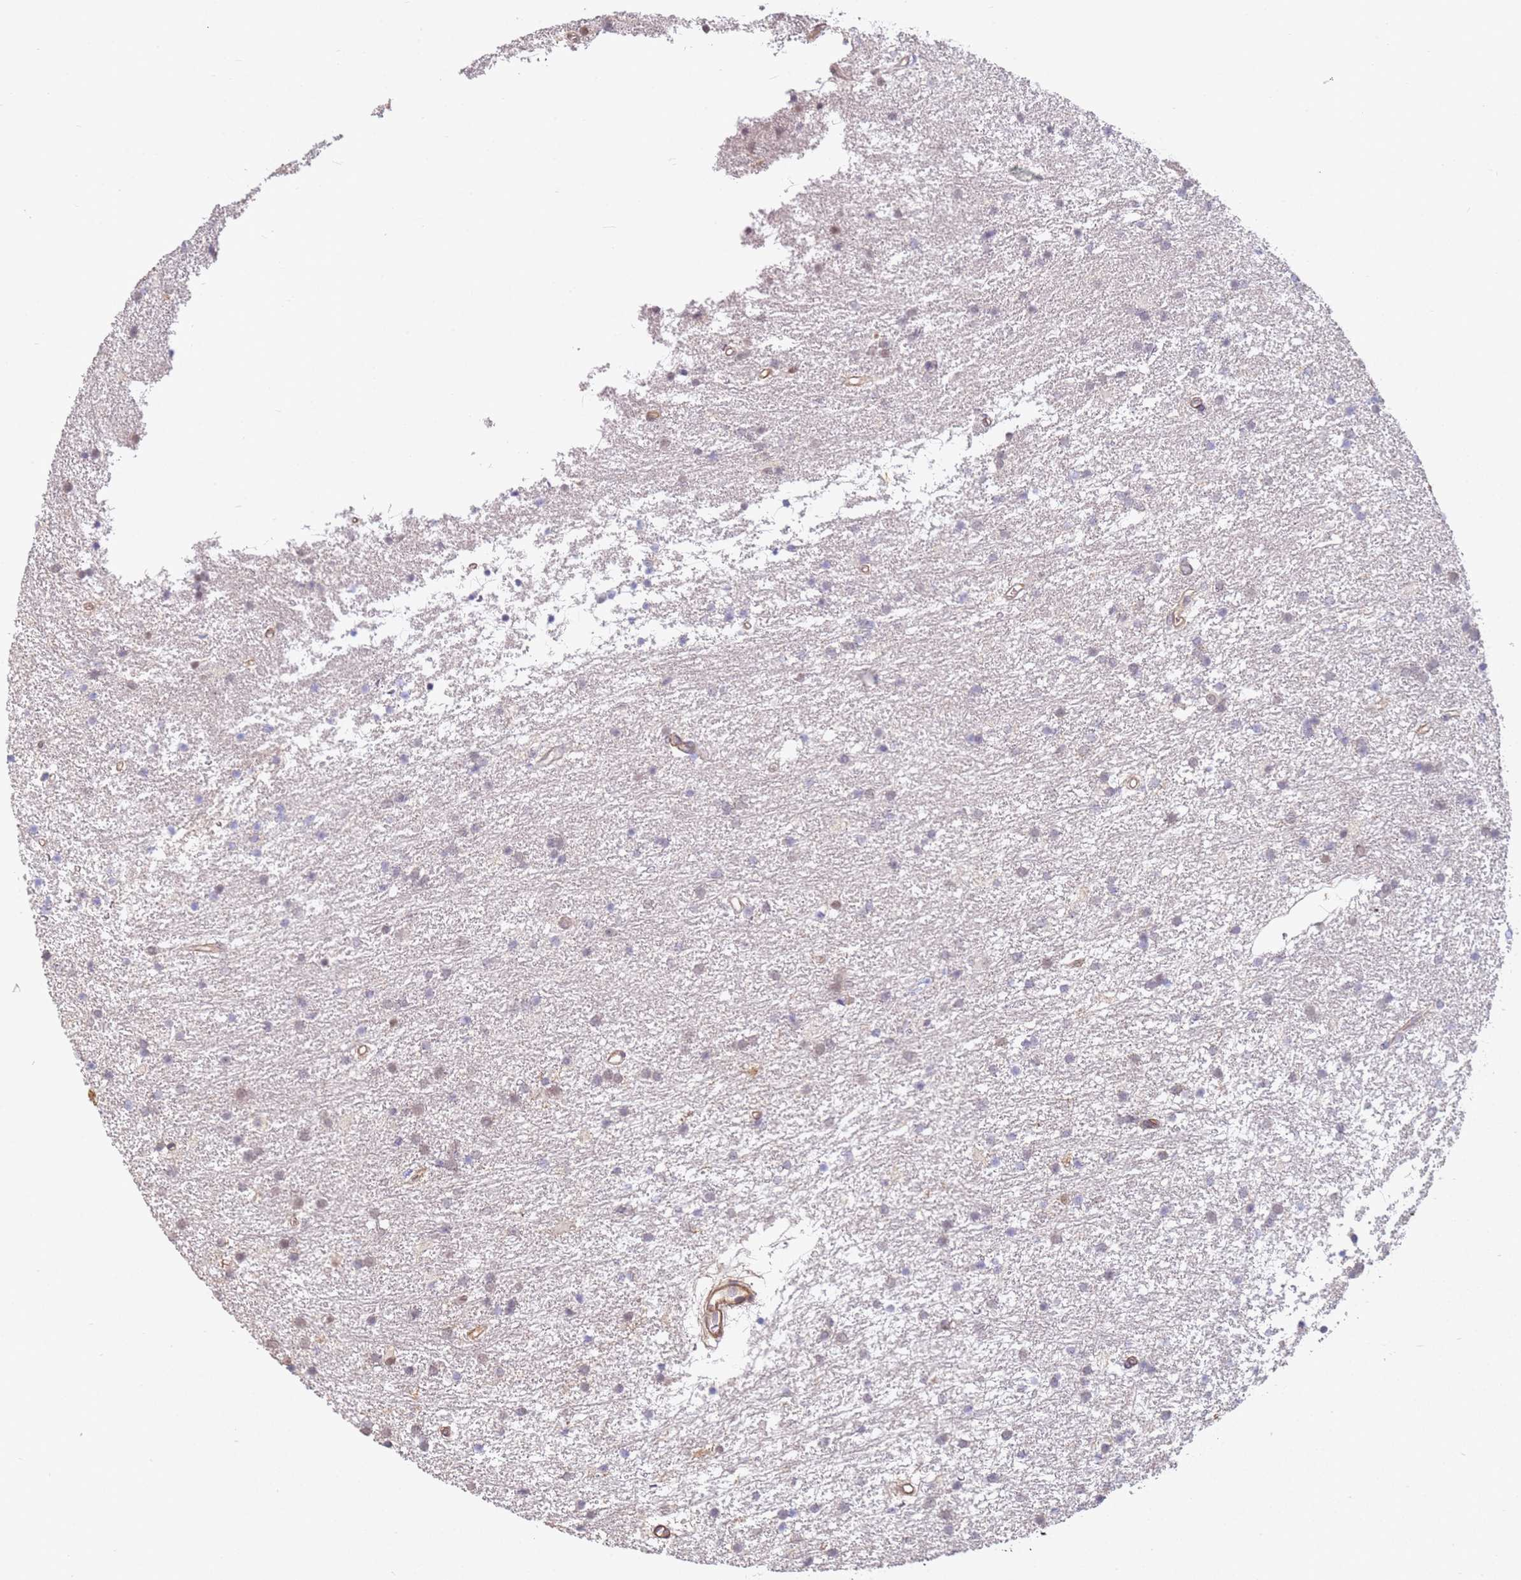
{"staining": {"intensity": "weak", "quantity": "<25%", "location": "nuclear"}, "tissue": "glioma", "cell_type": "Tumor cells", "image_type": "cancer", "snomed": [{"axis": "morphology", "description": "Glioma, malignant, High grade"}, {"axis": "topography", "description": "Brain"}], "caption": "A photomicrograph of glioma stained for a protein shows no brown staining in tumor cells.", "gene": "WDR93", "patient": {"sex": "male", "age": 77}}